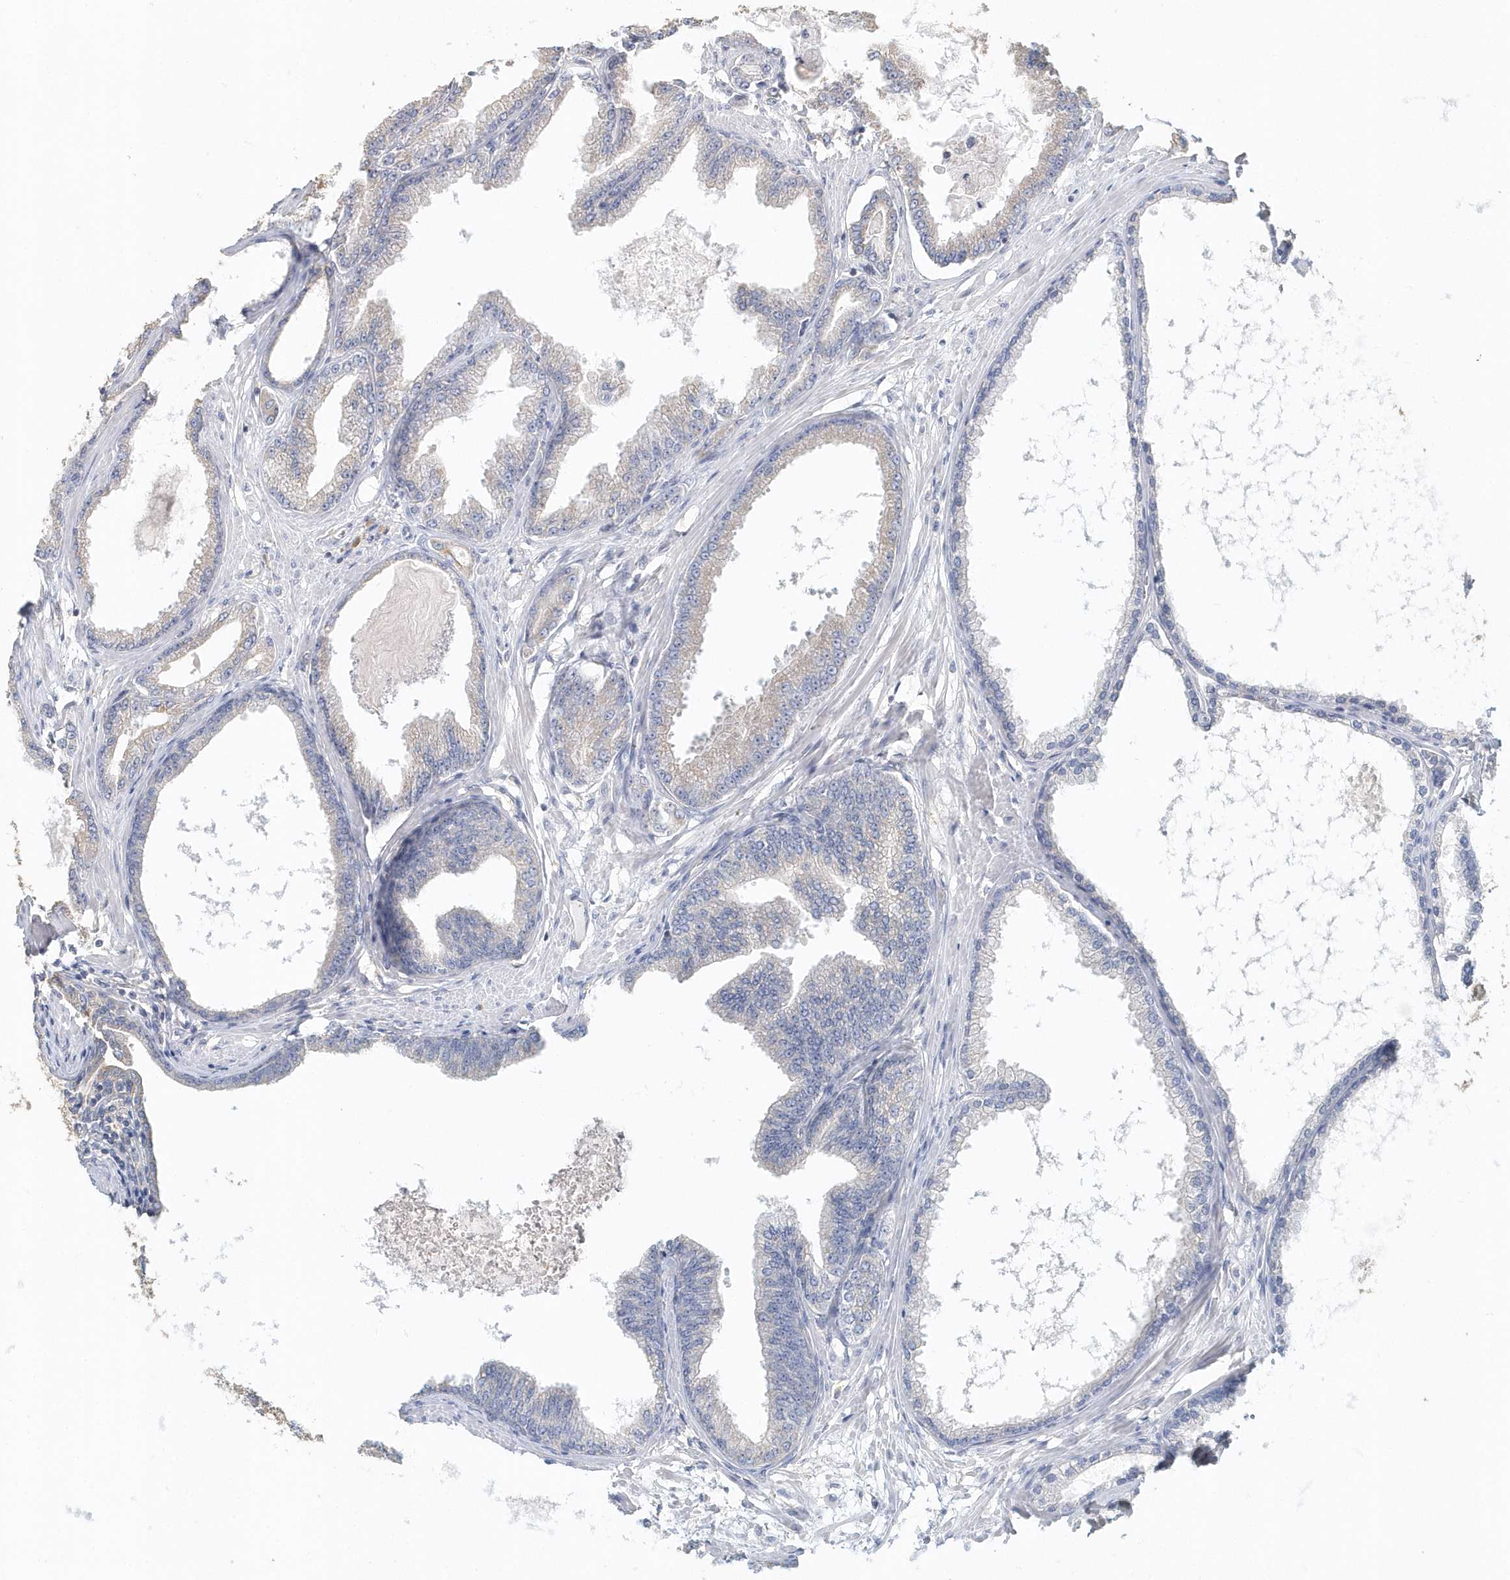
{"staining": {"intensity": "negative", "quantity": "none", "location": "none"}, "tissue": "prostate cancer", "cell_type": "Tumor cells", "image_type": "cancer", "snomed": [{"axis": "morphology", "description": "Adenocarcinoma, Low grade"}, {"axis": "topography", "description": "Prostate"}], "caption": "Protein analysis of adenocarcinoma (low-grade) (prostate) reveals no significant expression in tumor cells.", "gene": "MMRN1", "patient": {"sex": "male", "age": 63}}